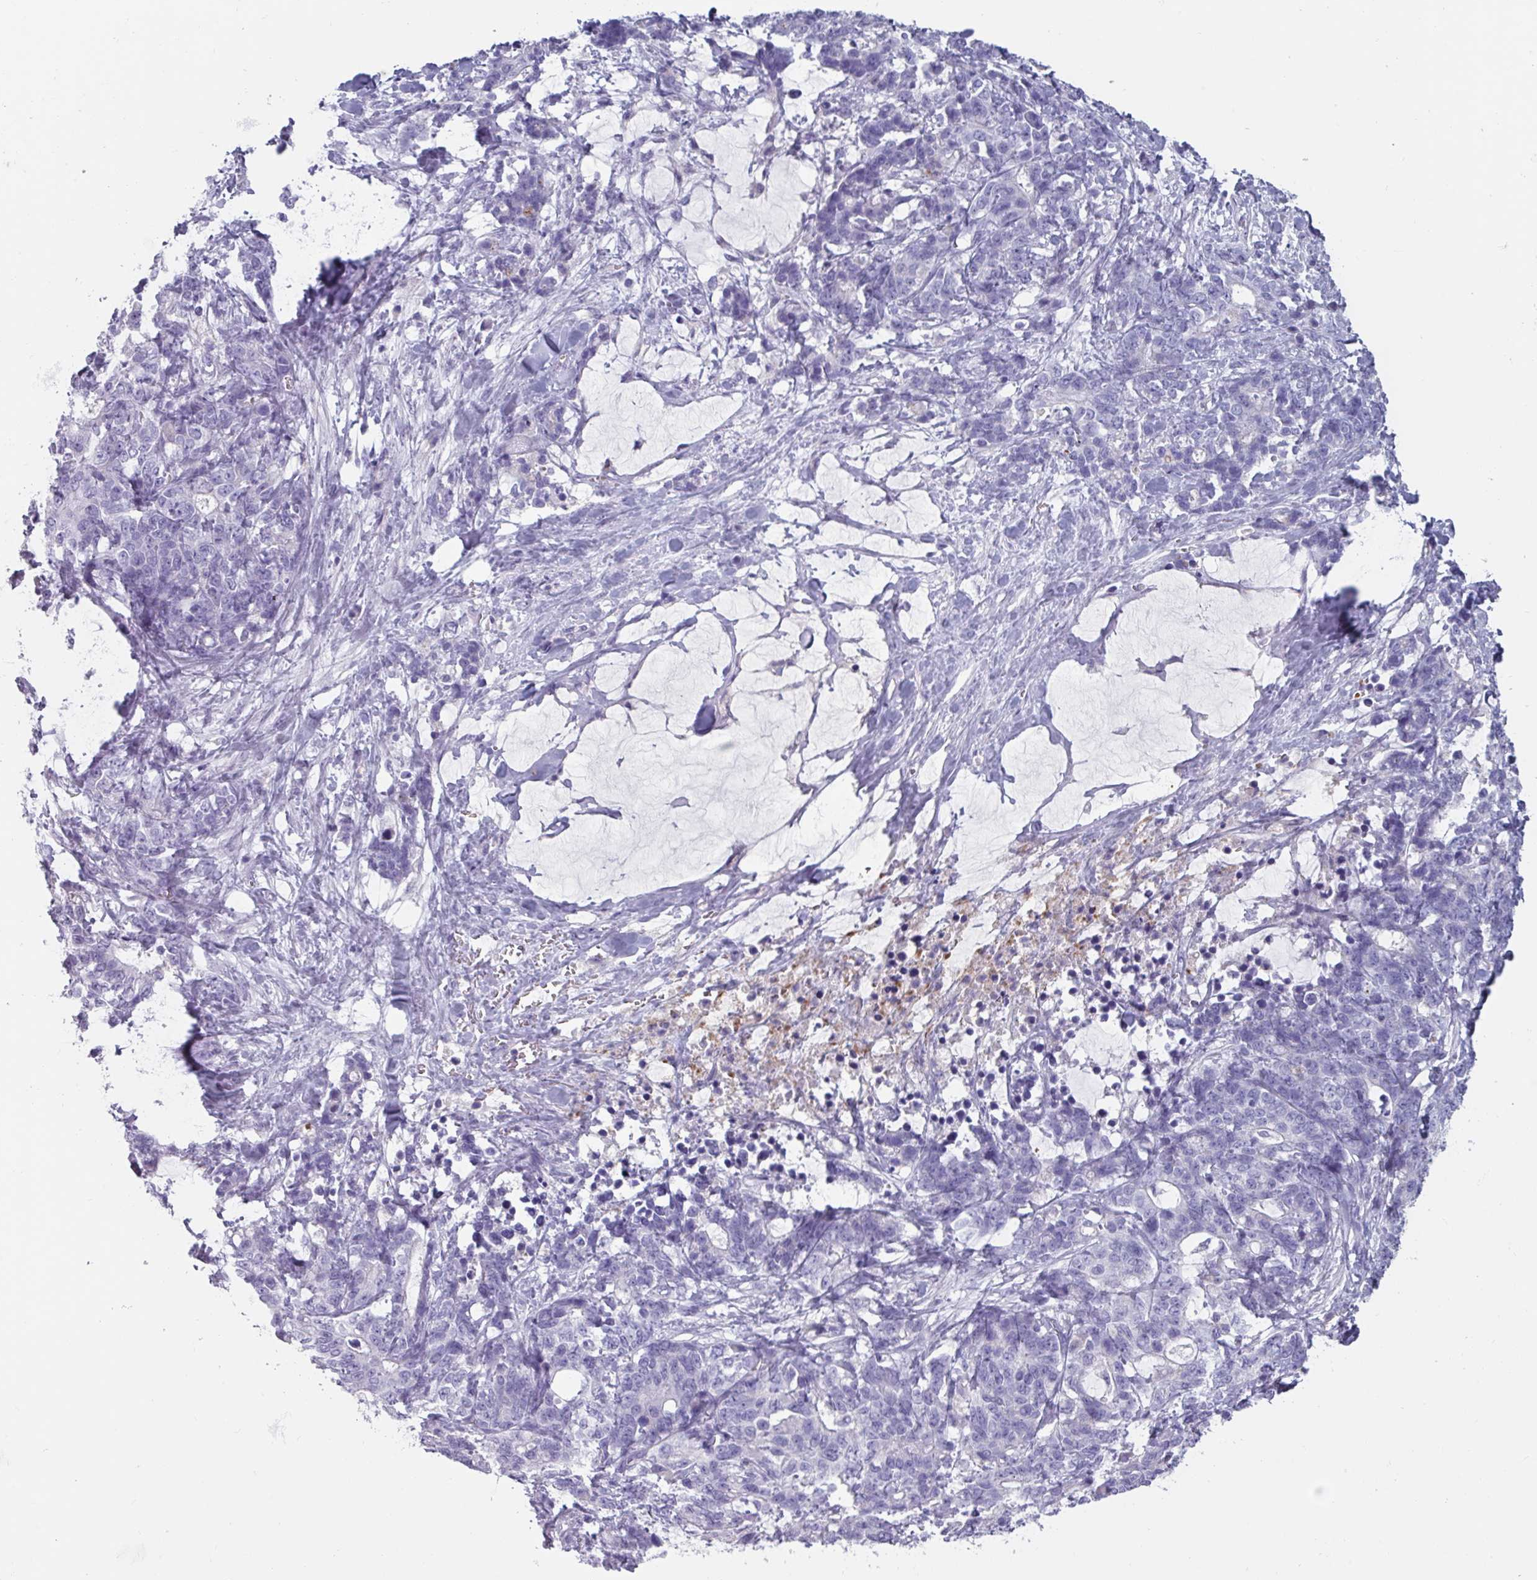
{"staining": {"intensity": "negative", "quantity": "none", "location": "none"}, "tissue": "stomach cancer", "cell_type": "Tumor cells", "image_type": "cancer", "snomed": [{"axis": "morphology", "description": "Normal tissue, NOS"}, {"axis": "morphology", "description": "Adenocarcinoma, NOS"}, {"axis": "topography", "description": "Stomach"}], "caption": "Tumor cells show no significant expression in stomach cancer (adenocarcinoma).", "gene": "OR2T10", "patient": {"sex": "female", "age": 64}}